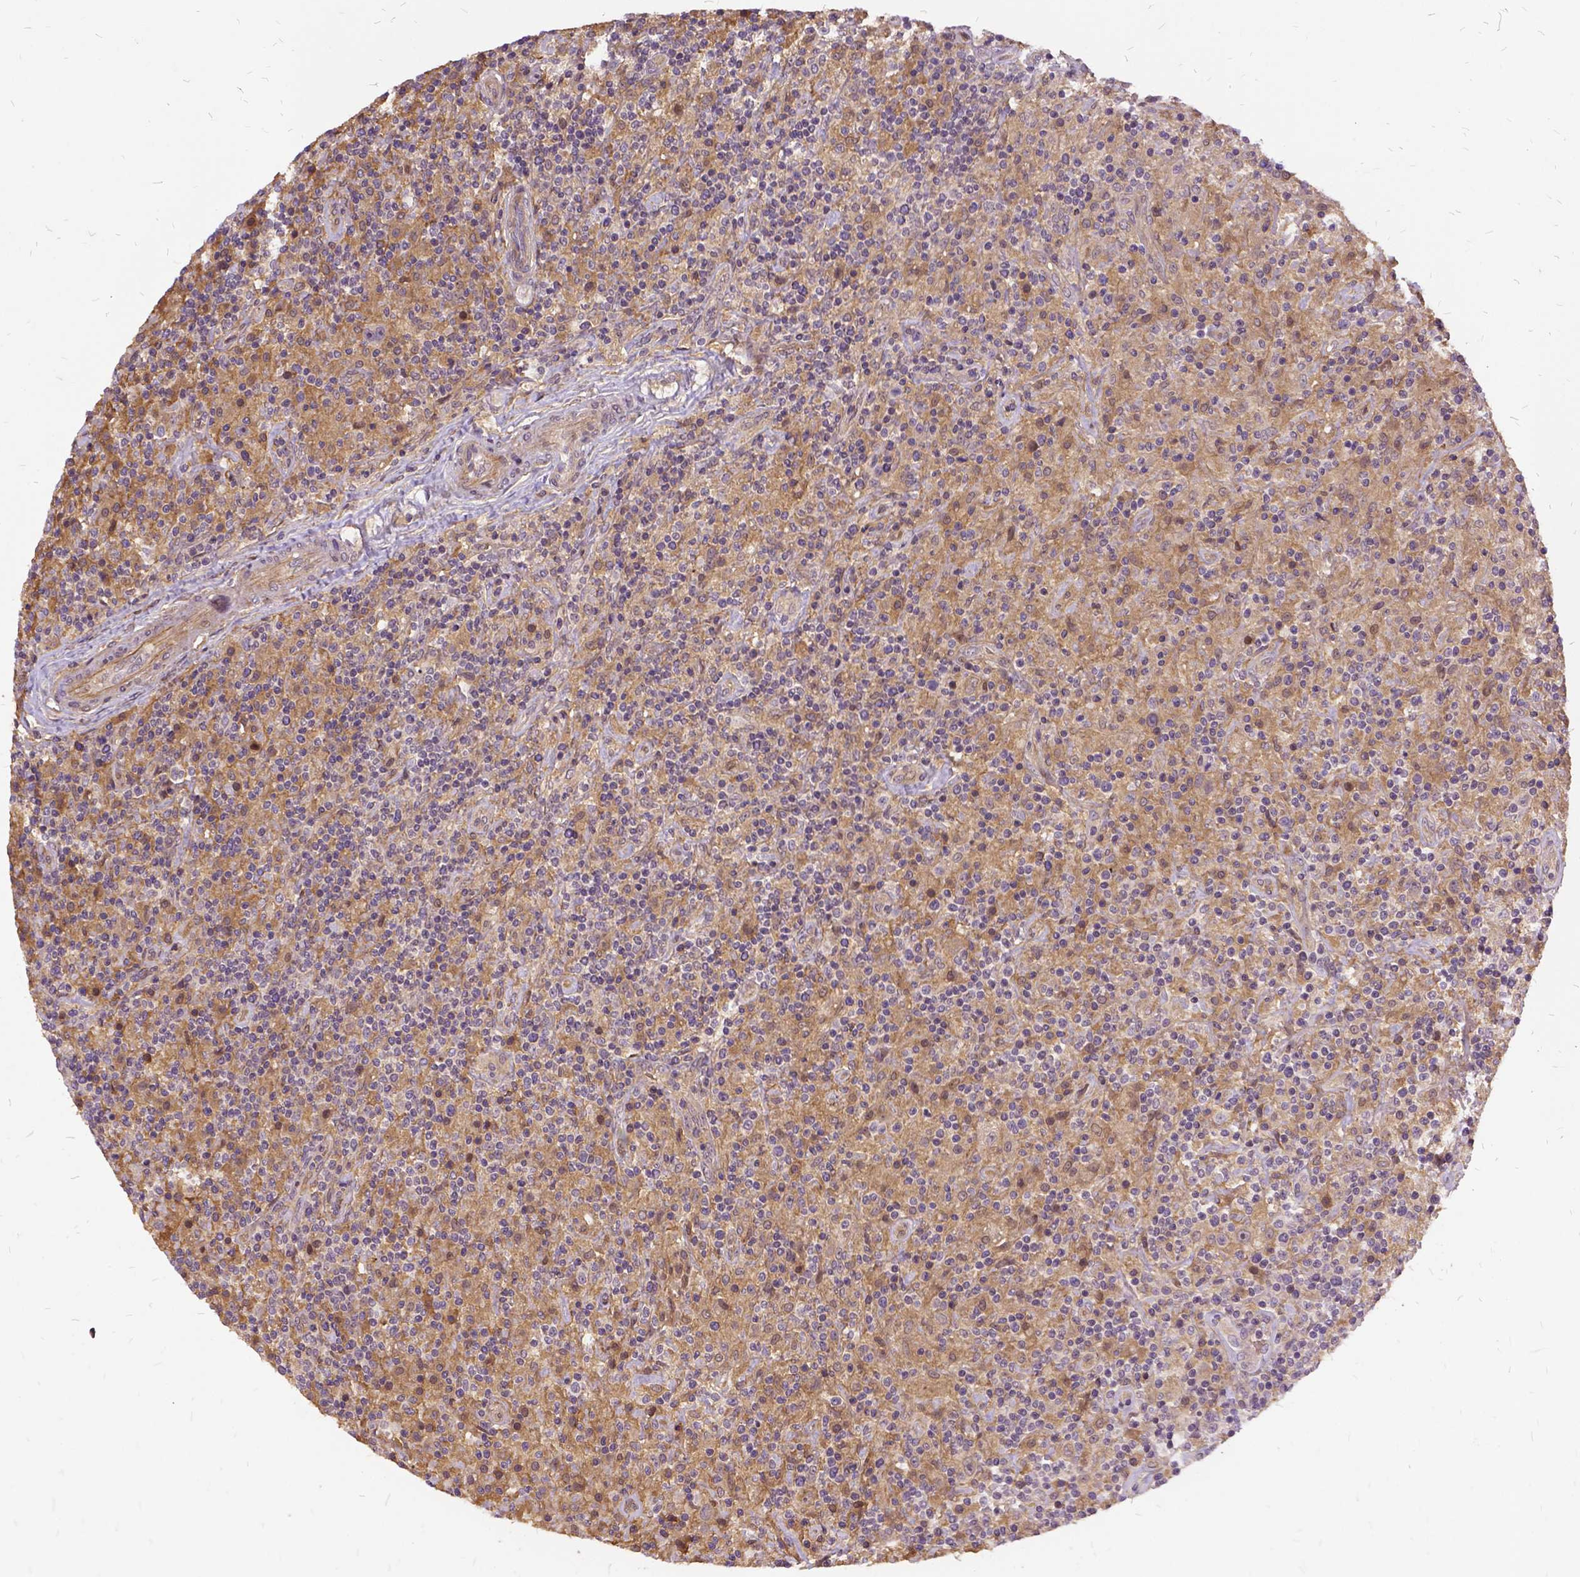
{"staining": {"intensity": "negative", "quantity": "none", "location": "none"}, "tissue": "lymphoma", "cell_type": "Tumor cells", "image_type": "cancer", "snomed": [{"axis": "morphology", "description": "Hodgkin's disease, NOS"}, {"axis": "topography", "description": "Lymph node"}], "caption": "Immunohistochemistry histopathology image of neoplastic tissue: human Hodgkin's disease stained with DAB (3,3'-diaminobenzidine) shows no significant protein expression in tumor cells.", "gene": "ILRUN", "patient": {"sex": "male", "age": 70}}